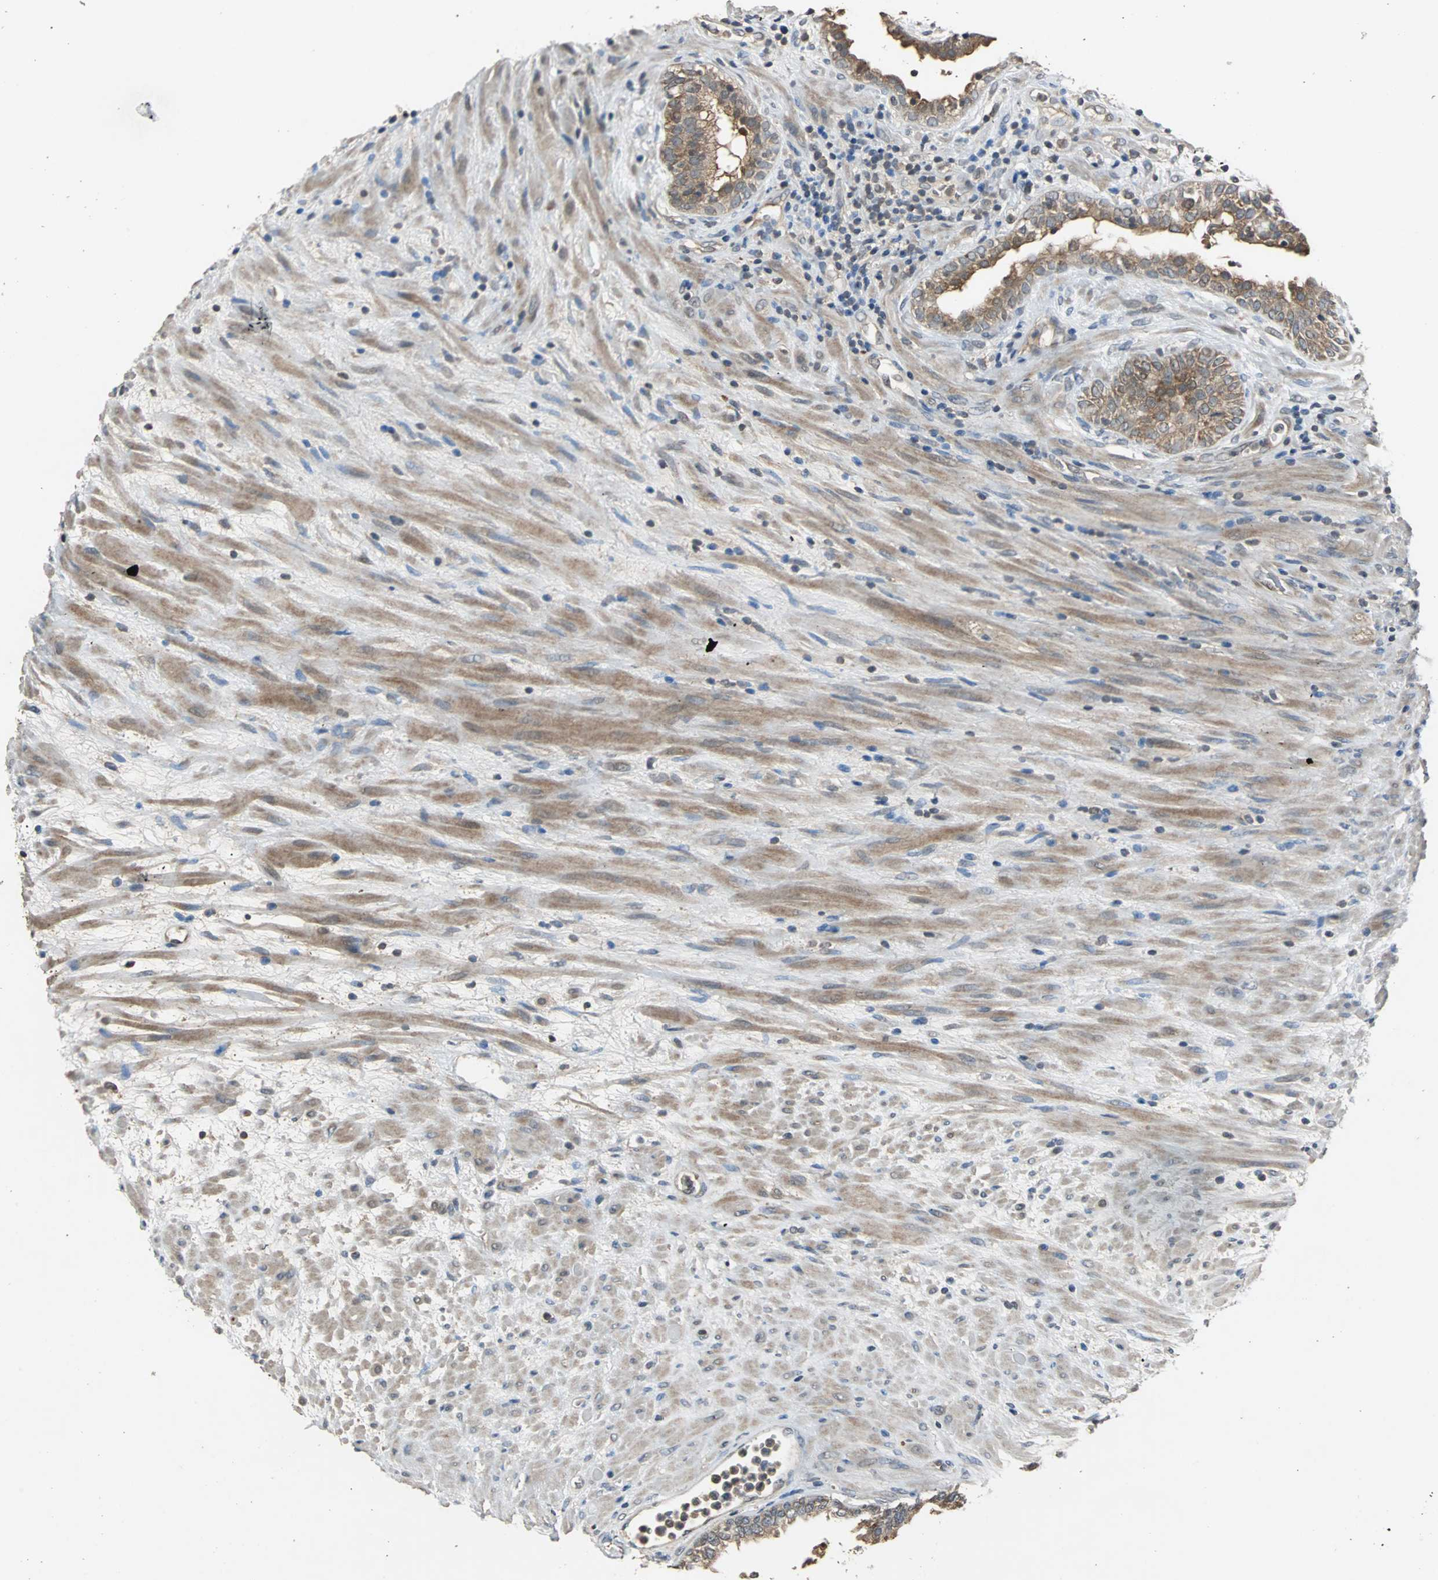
{"staining": {"intensity": "moderate", "quantity": ">75%", "location": "cytoplasmic/membranous"}, "tissue": "prostate", "cell_type": "Glandular cells", "image_type": "normal", "snomed": [{"axis": "morphology", "description": "Normal tissue, NOS"}, {"axis": "topography", "description": "Prostate"}], "caption": "High-power microscopy captured an immunohistochemistry (IHC) histopathology image of unremarkable prostate, revealing moderate cytoplasmic/membranous expression in about >75% of glandular cells.", "gene": "ABHD2", "patient": {"sex": "male", "age": 76}}